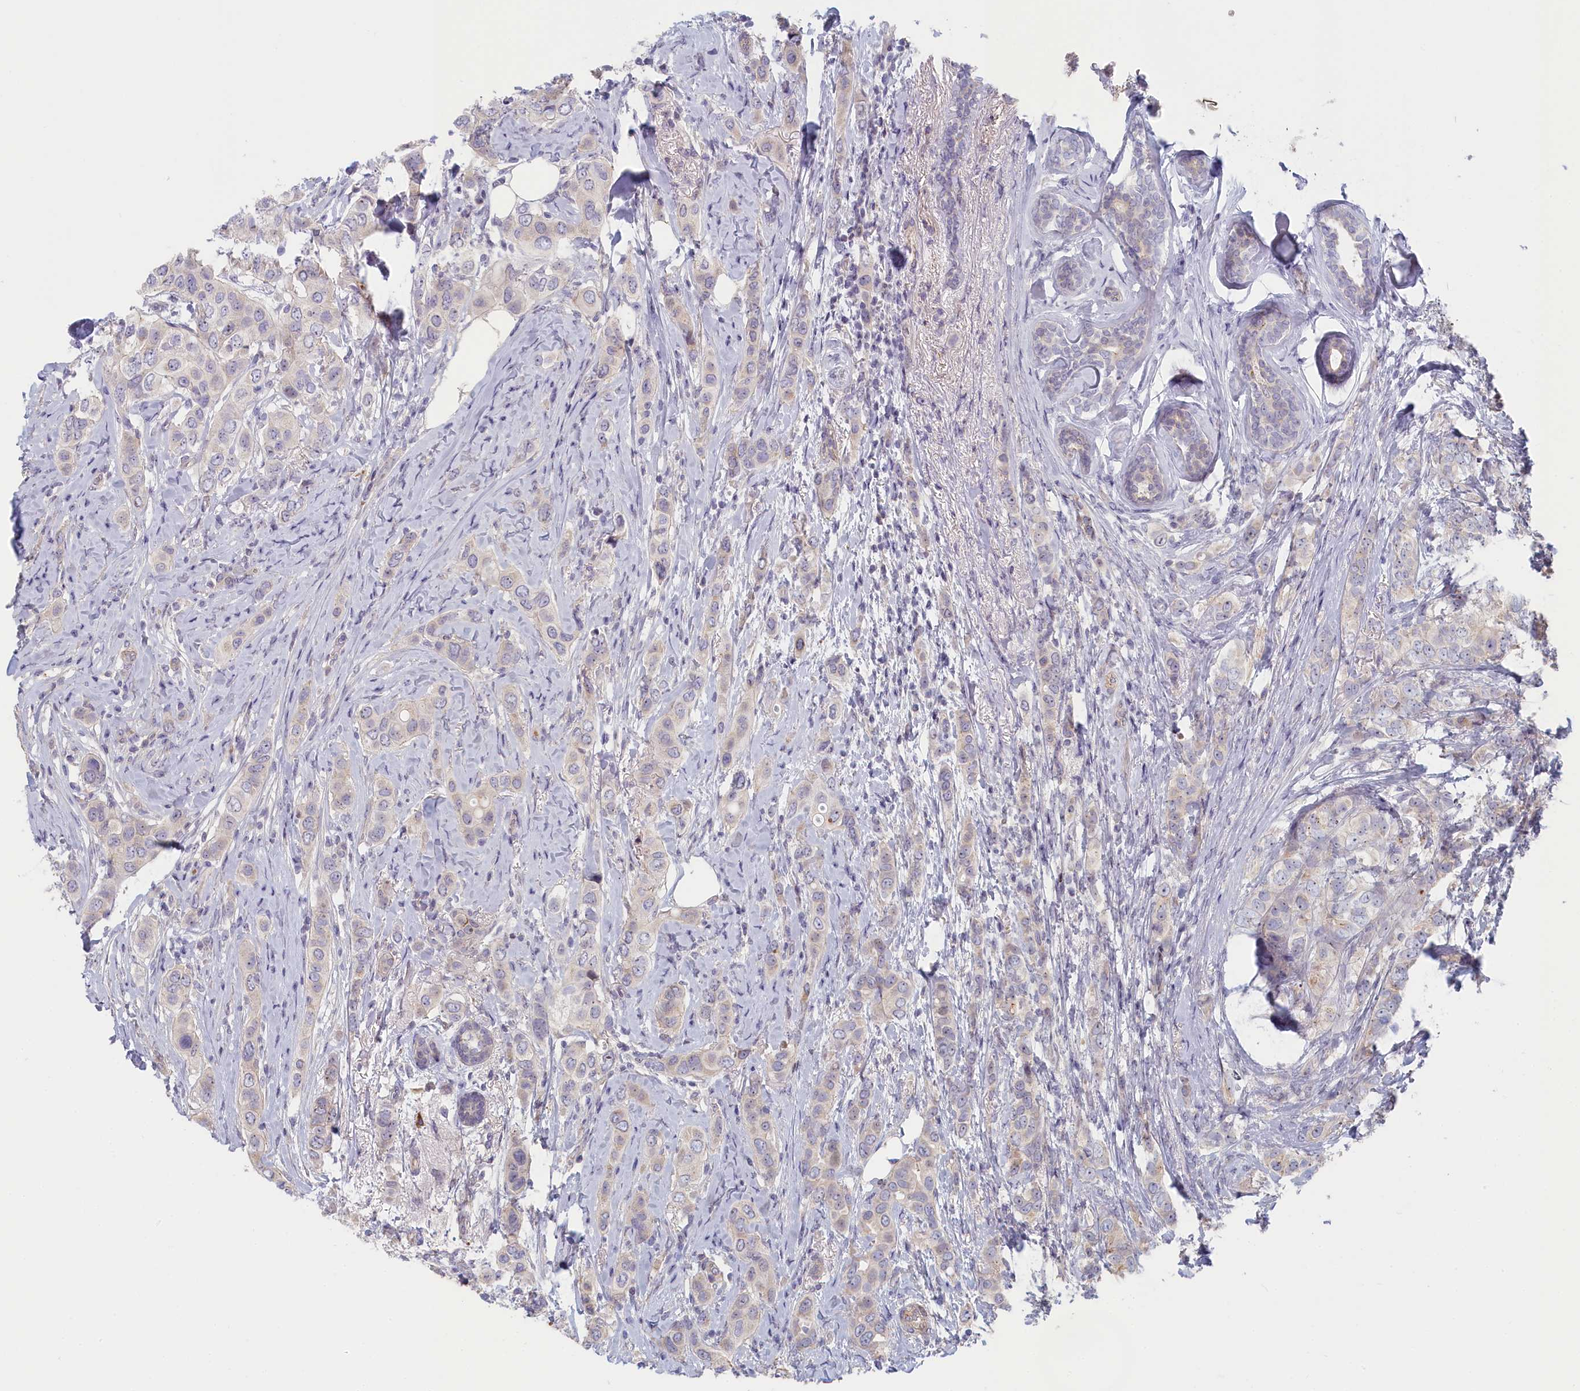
{"staining": {"intensity": "weak", "quantity": "<25%", "location": "nuclear"}, "tissue": "breast cancer", "cell_type": "Tumor cells", "image_type": "cancer", "snomed": [{"axis": "morphology", "description": "Lobular carcinoma"}, {"axis": "topography", "description": "Breast"}], "caption": "Photomicrograph shows no significant protein expression in tumor cells of lobular carcinoma (breast).", "gene": "INTS4", "patient": {"sex": "female", "age": 51}}